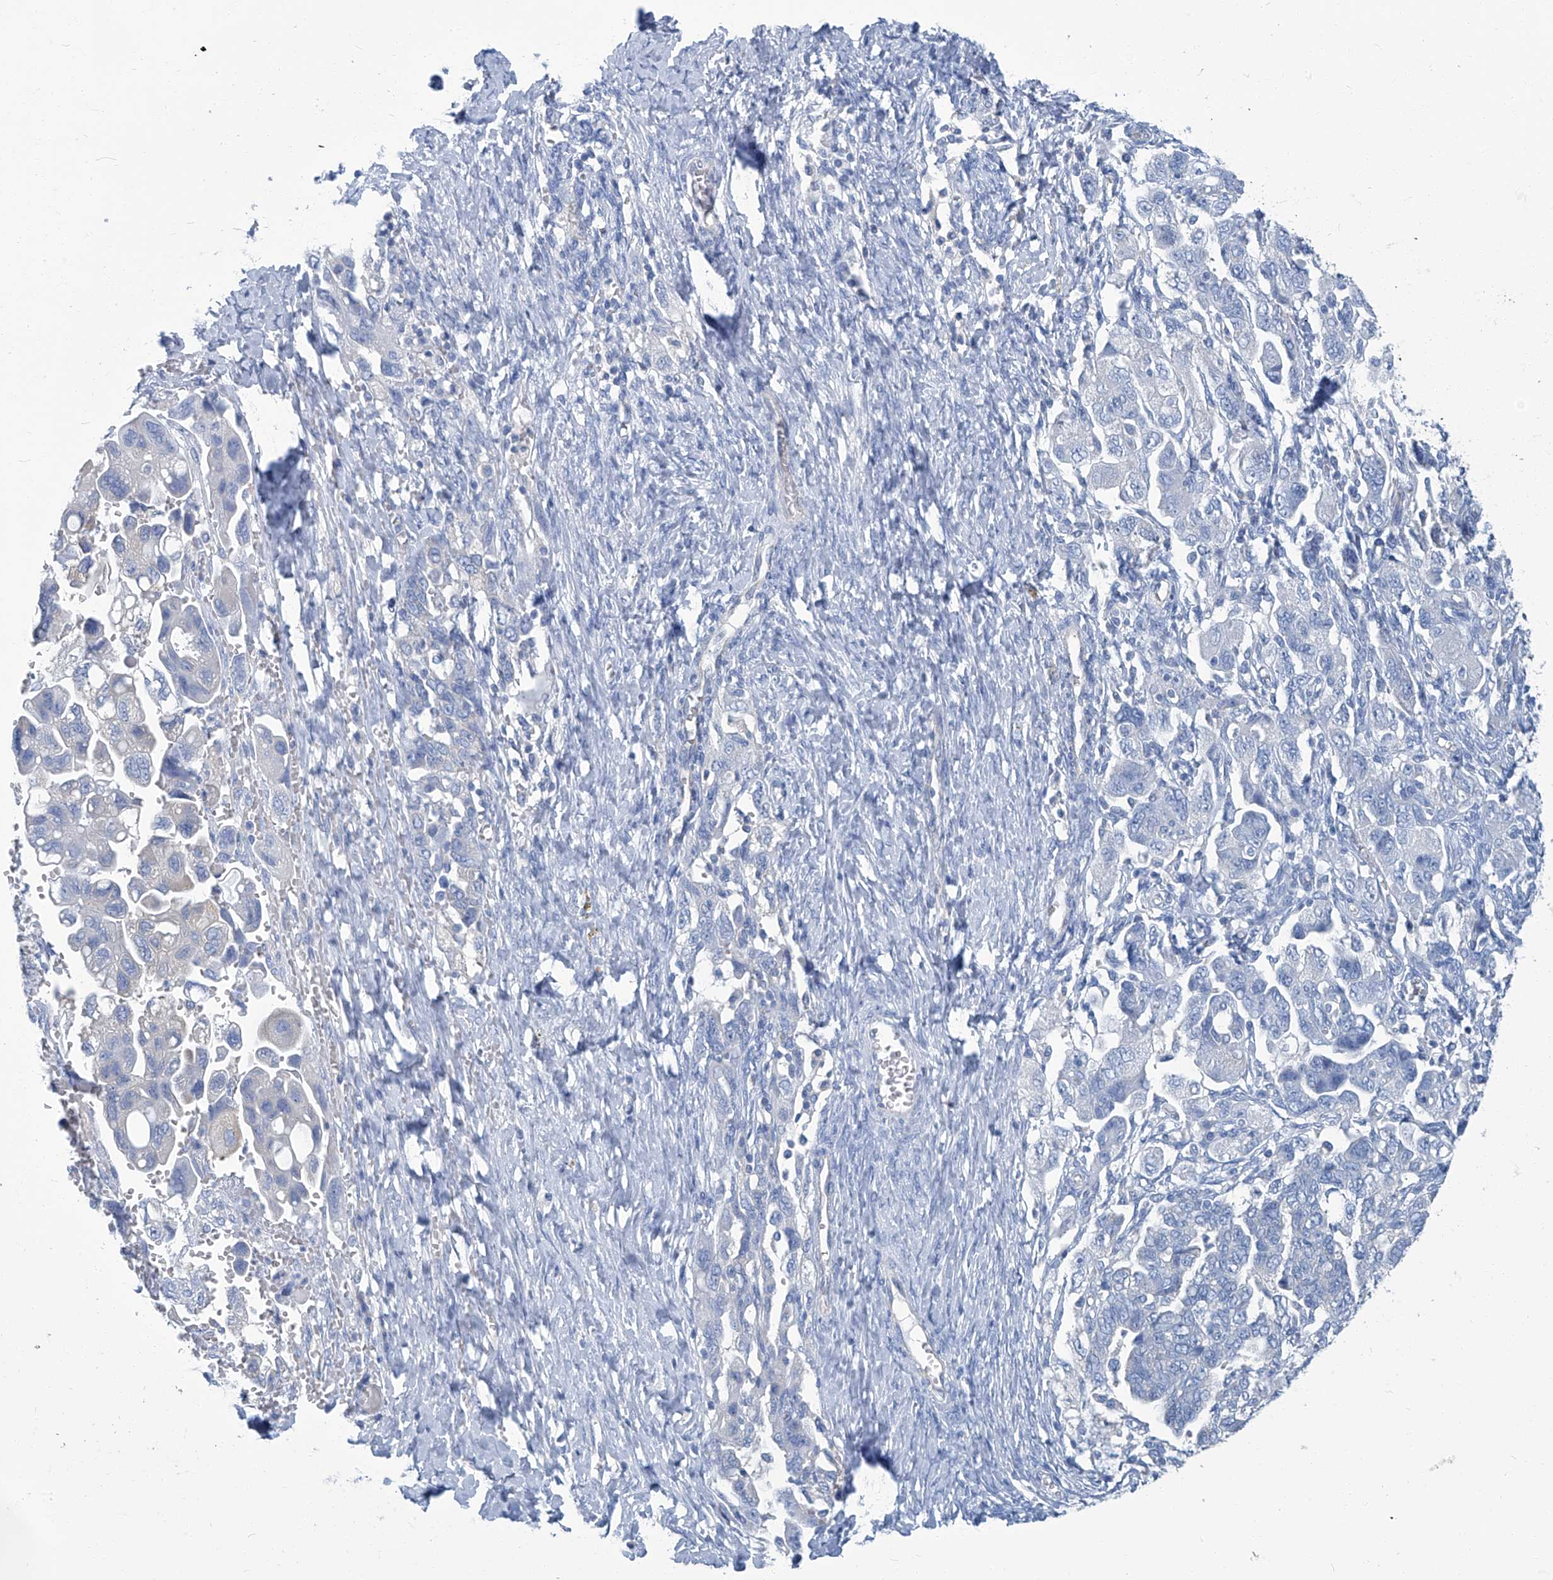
{"staining": {"intensity": "negative", "quantity": "none", "location": "none"}, "tissue": "ovarian cancer", "cell_type": "Tumor cells", "image_type": "cancer", "snomed": [{"axis": "morphology", "description": "Carcinoma, NOS"}, {"axis": "morphology", "description": "Cystadenocarcinoma, serous, NOS"}, {"axis": "topography", "description": "Ovary"}], "caption": "Human ovarian cancer (carcinoma) stained for a protein using immunohistochemistry shows no staining in tumor cells.", "gene": "PFKL", "patient": {"sex": "female", "age": 69}}